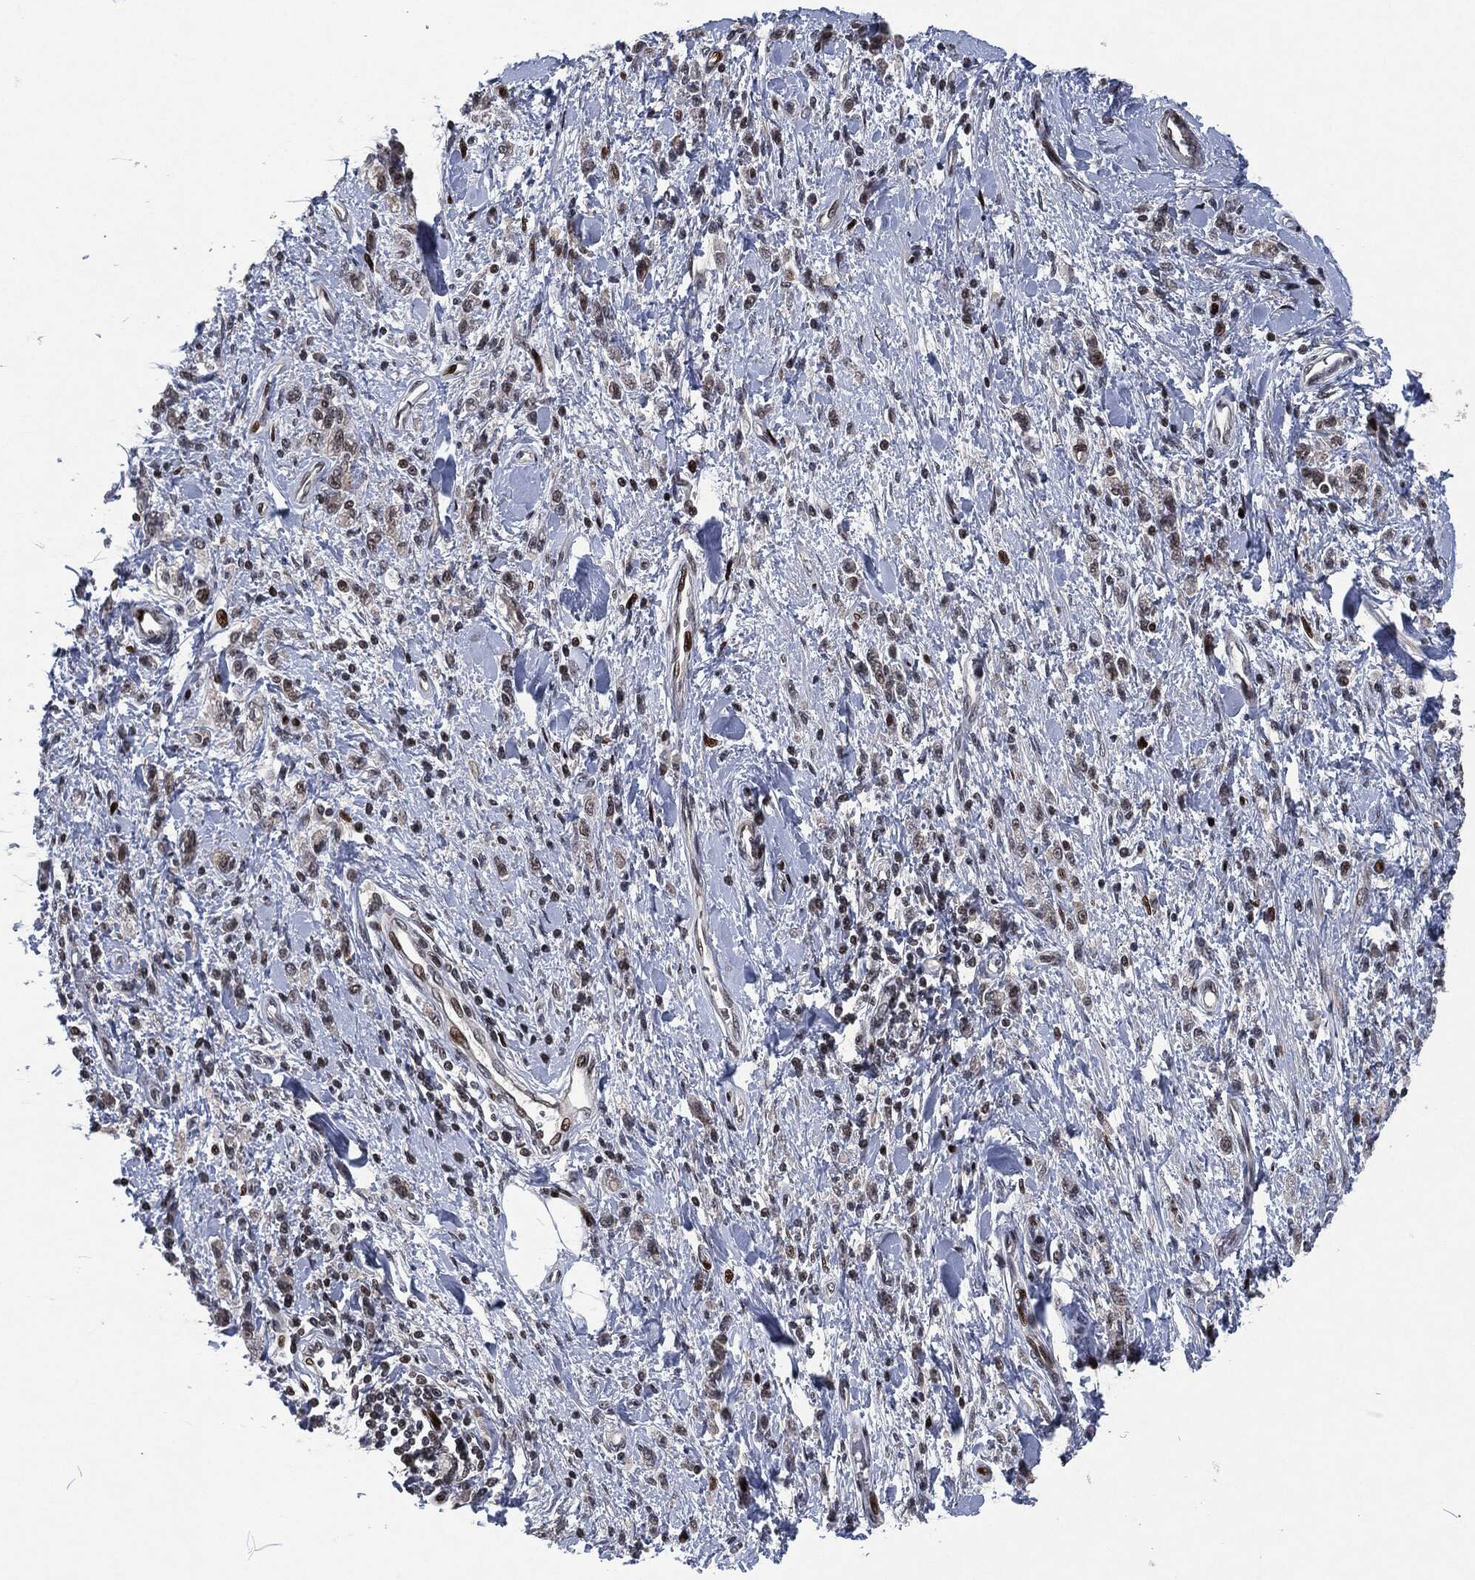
{"staining": {"intensity": "negative", "quantity": "none", "location": "none"}, "tissue": "stomach cancer", "cell_type": "Tumor cells", "image_type": "cancer", "snomed": [{"axis": "morphology", "description": "Adenocarcinoma, NOS"}, {"axis": "topography", "description": "Stomach"}], "caption": "Protein analysis of adenocarcinoma (stomach) exhibits no significant expression in tumor cells.", "gene": "EGFR", "patient": {"sex": "male", "age": 77}}